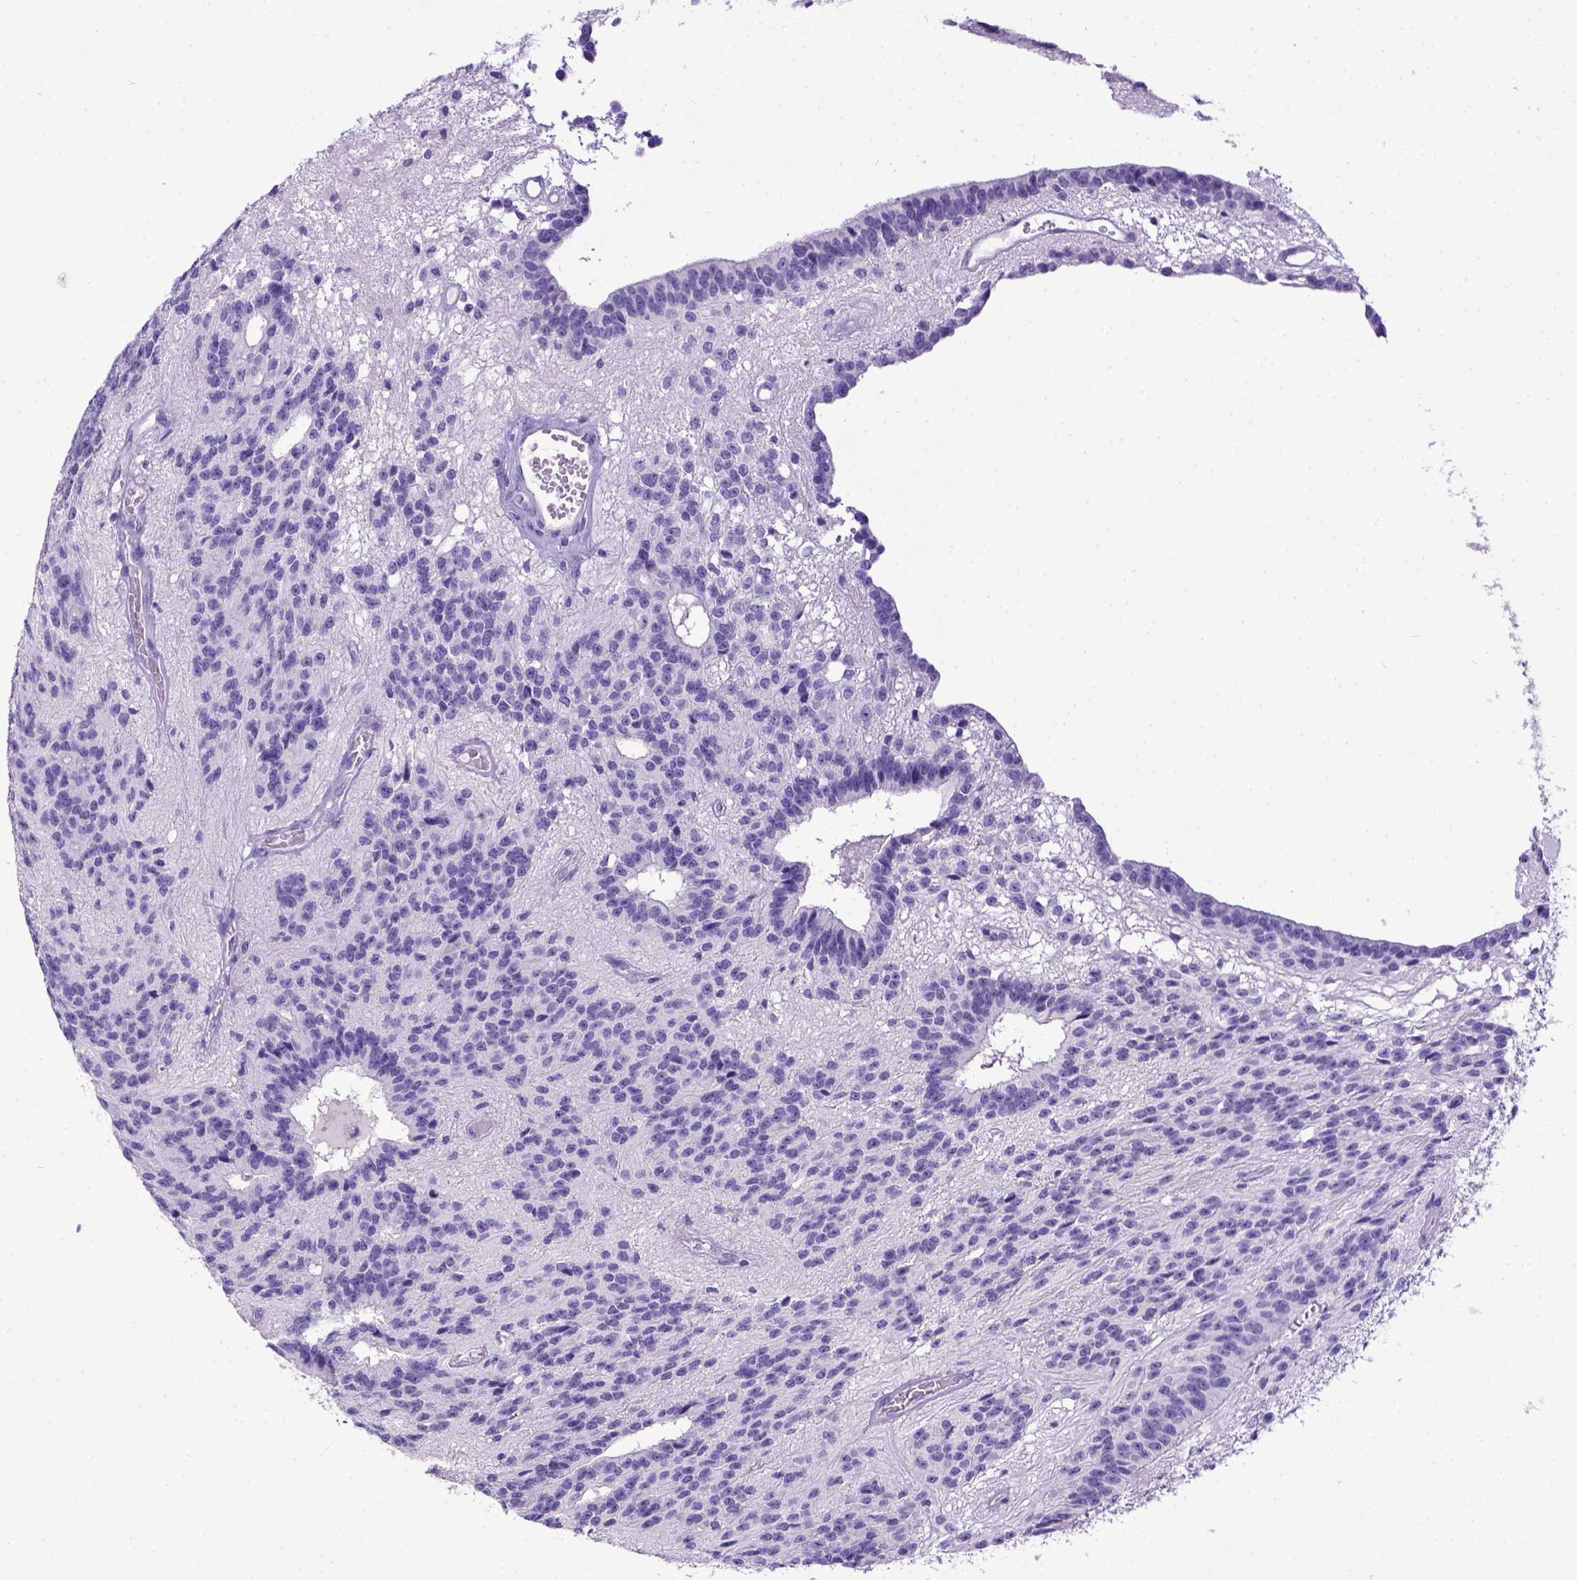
{"staining": {"intensity": "negative", "quantity": "none", "location": "none"}, "tissue": "glioma", "cell_type": "Tumor cells", "image_type": "cancer", "snomed": [{"axis": "morphology", "description": "Glioma, malignant, Low grade"}, {"axis": "topography", "description": "Brain"}], "caption": "High power microscopy micrograph of an IHC image of malignant glioma (low-grade), revealing no significant expression in tumor cells.", "gene": "ESR1", "patient": {"sex": "male", "age": 31}}